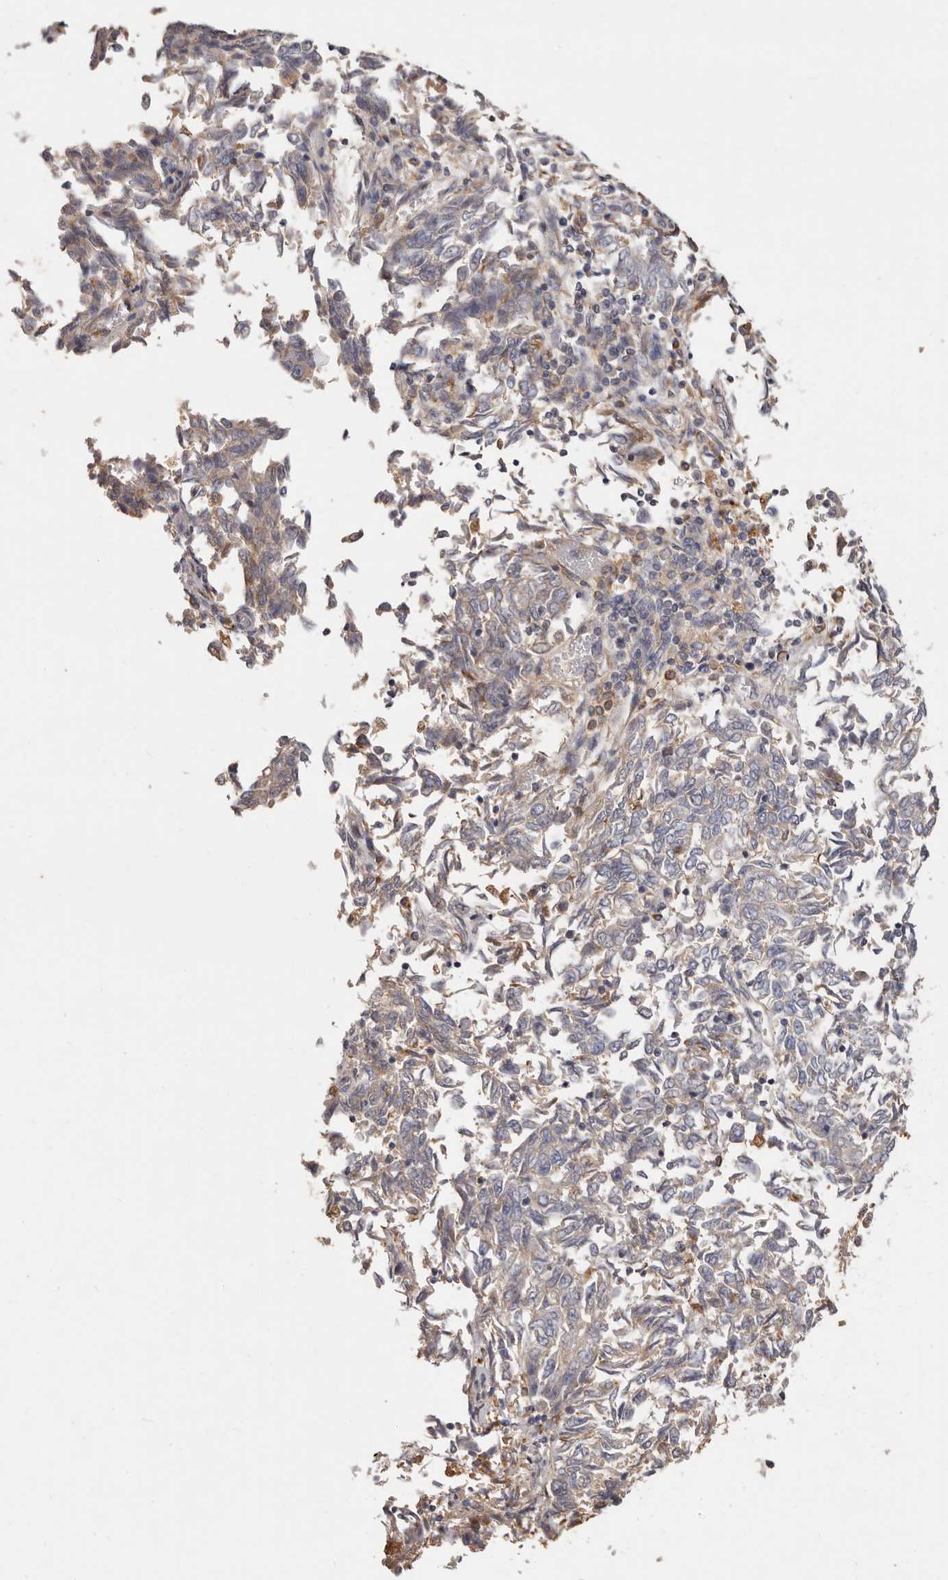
{"staining": {"intensity": "negative", "quantity": "none", "location": "none"}, "tissue": "endometrial cancer", "cell_type": "Tumor cells", "image_type": "cancer", "snomed": [{"axis": "morphology", "description": "Adenocarcinoma, NOS"}, {"axis": "topography", "description": "Endometrium"}], "caption": "This photomicrograph is of endometrial adenocarcinoma stained with immunohistochemistry (IHC) to label a protein in brown with the nuclei are counter-stained blue. There is no expression in tumor cells.", "gene": "THBS3", "patient": {"sex": "female", "age": 80}}